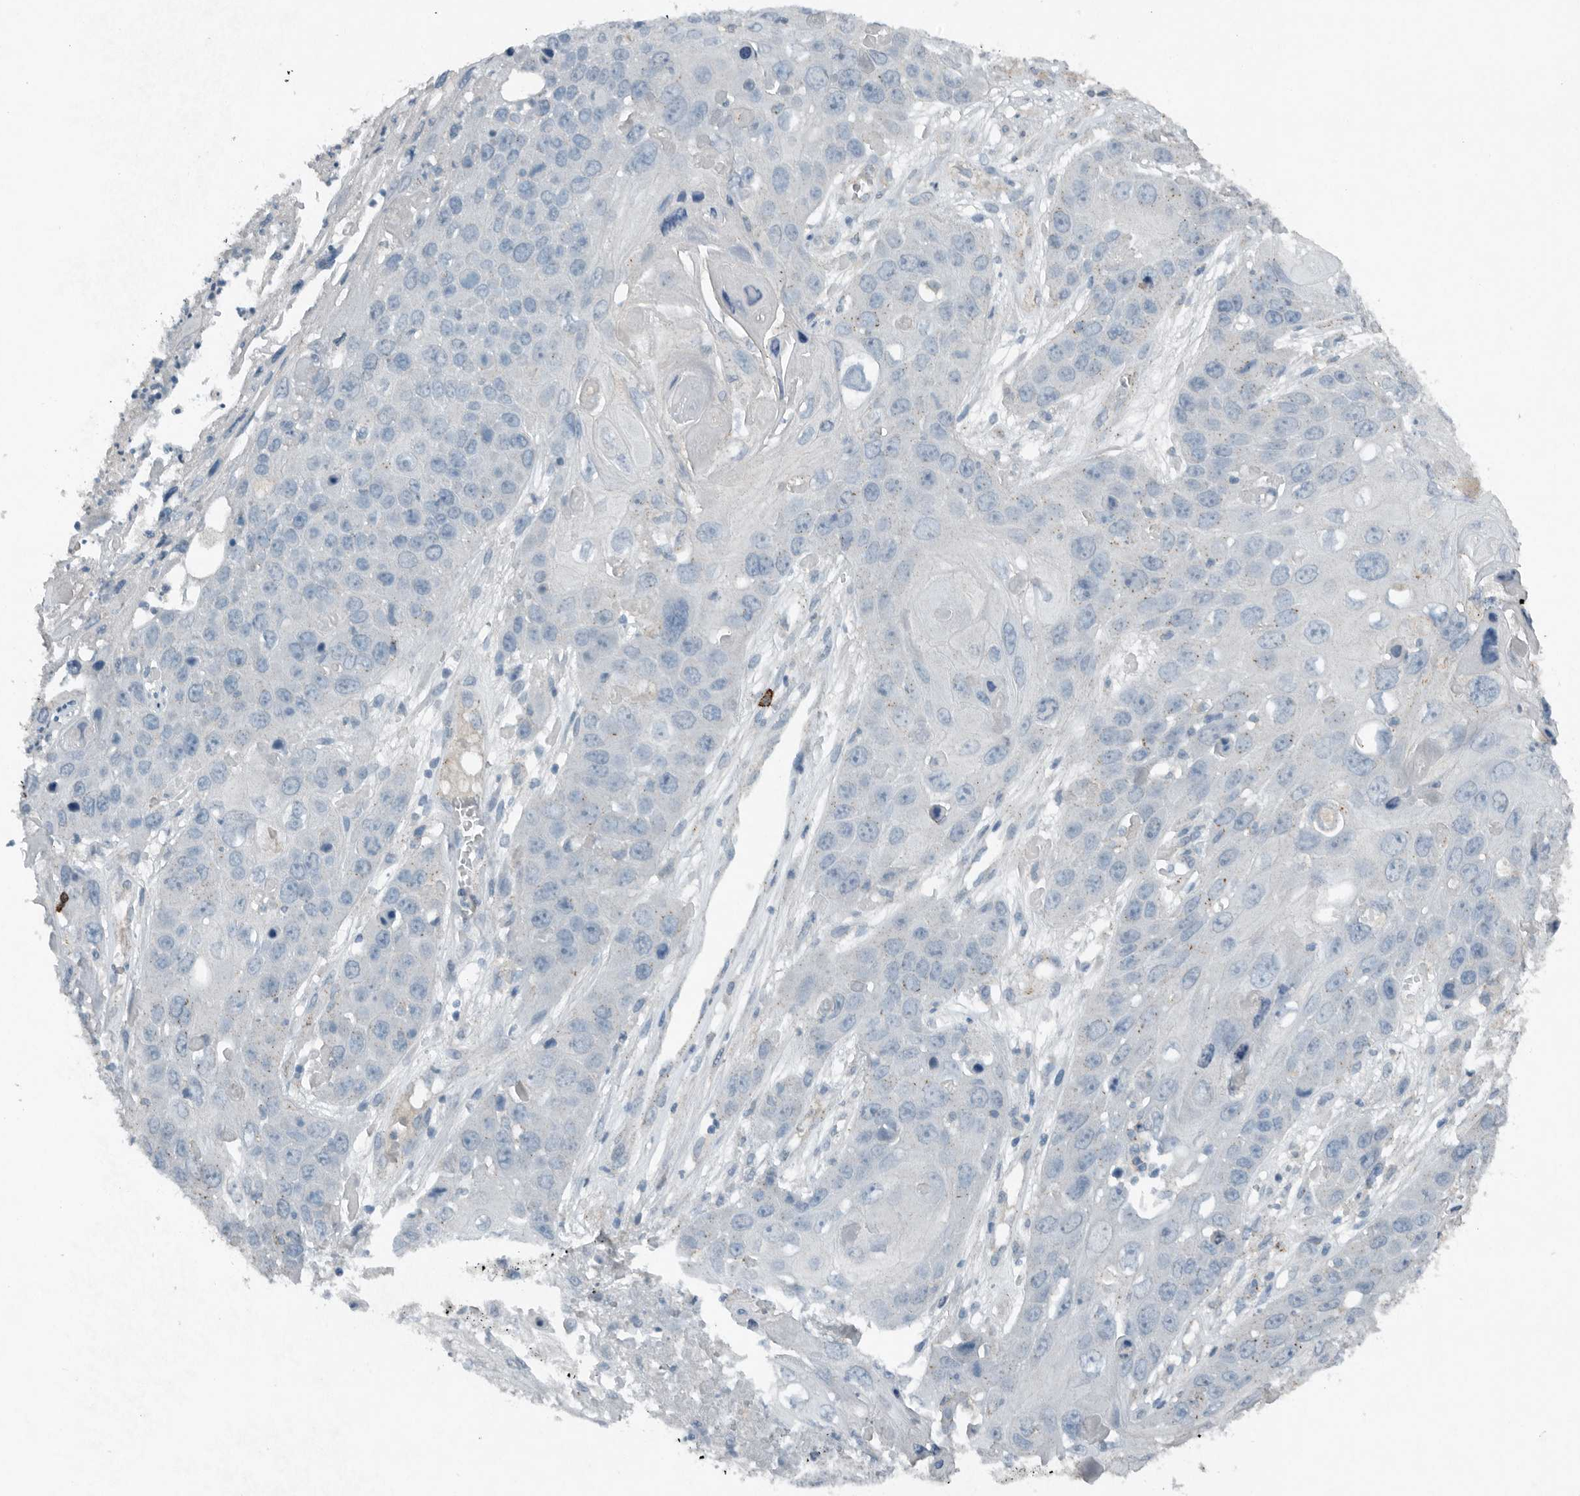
{"staining": {"intensity": "negative", "quantity": "none", "location": "none"}, "tissue": "skin cancer", "cell_type": "Tumor cells", "image_type": "cancer", "snomed": [{"axis": "morphology", "description": "Squamous cell carcinoma, NOS"}, {"axis": "topography", "description": "Skin"}], "caption": "Tumor cells are negative for protein expression in human skin squamous cell carcinoma.", "gene": "IL20", "patient": {"sex": "male", "age": 55}}